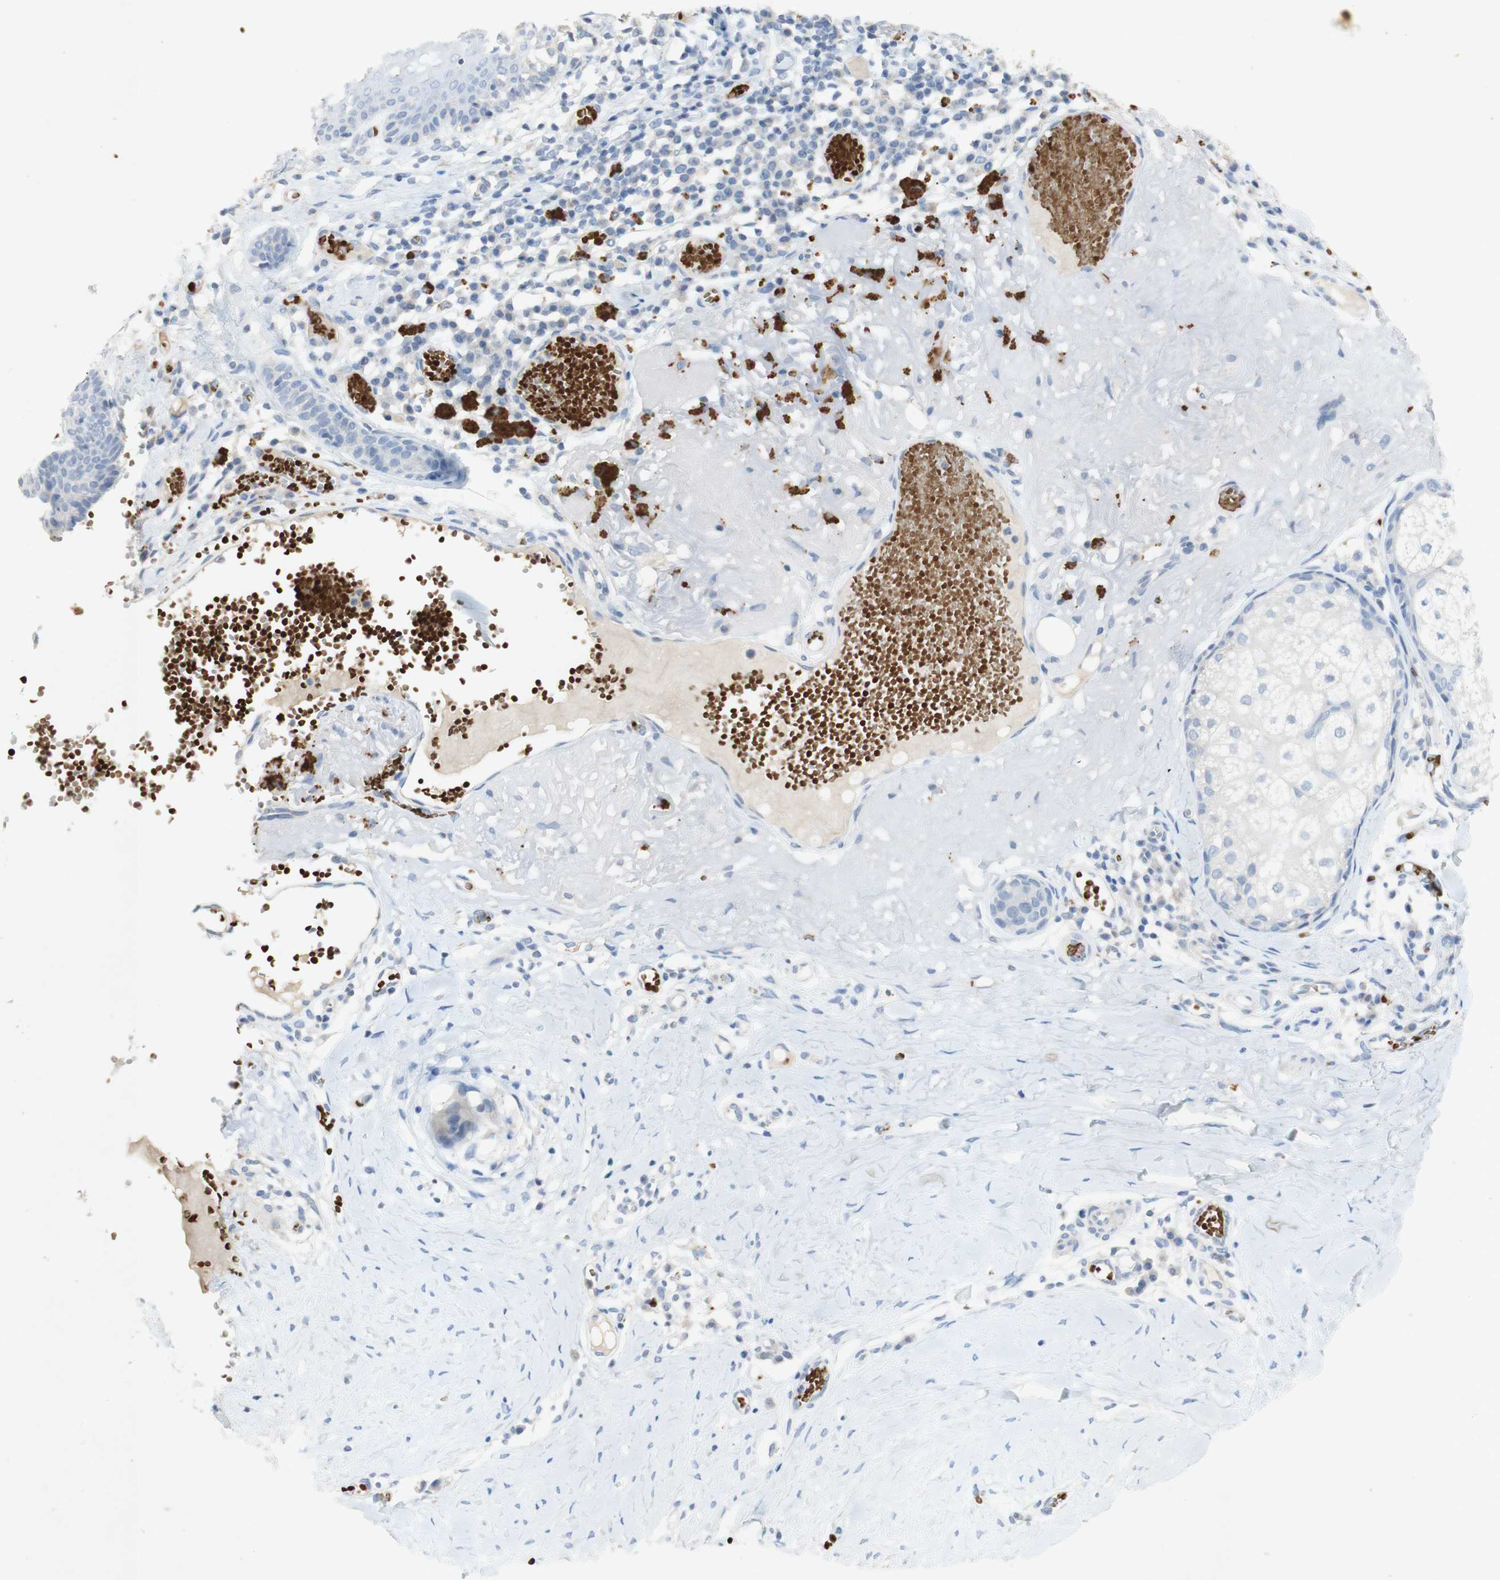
{"staining": {"intensity": "negative", "quantity": "none", "location": "none"}, "tissue": "melanoma", "cell_type": "Tumor cells", "image_type": "cancer", "snomed": [{"axis": "morphology", "description": "Malignant melanoma in situ"}, {"axis": "morphology", "description": "Malignant melanoma, NOS"}, {"axis": "topography", "description": "Skin"}], "caption": "Immunohistochemistry (IHC) of human malignant melanoma in situ displays no staining in tumor cells.", "gene": "EPO", "patient": {"sex": "female", "age": 88}}